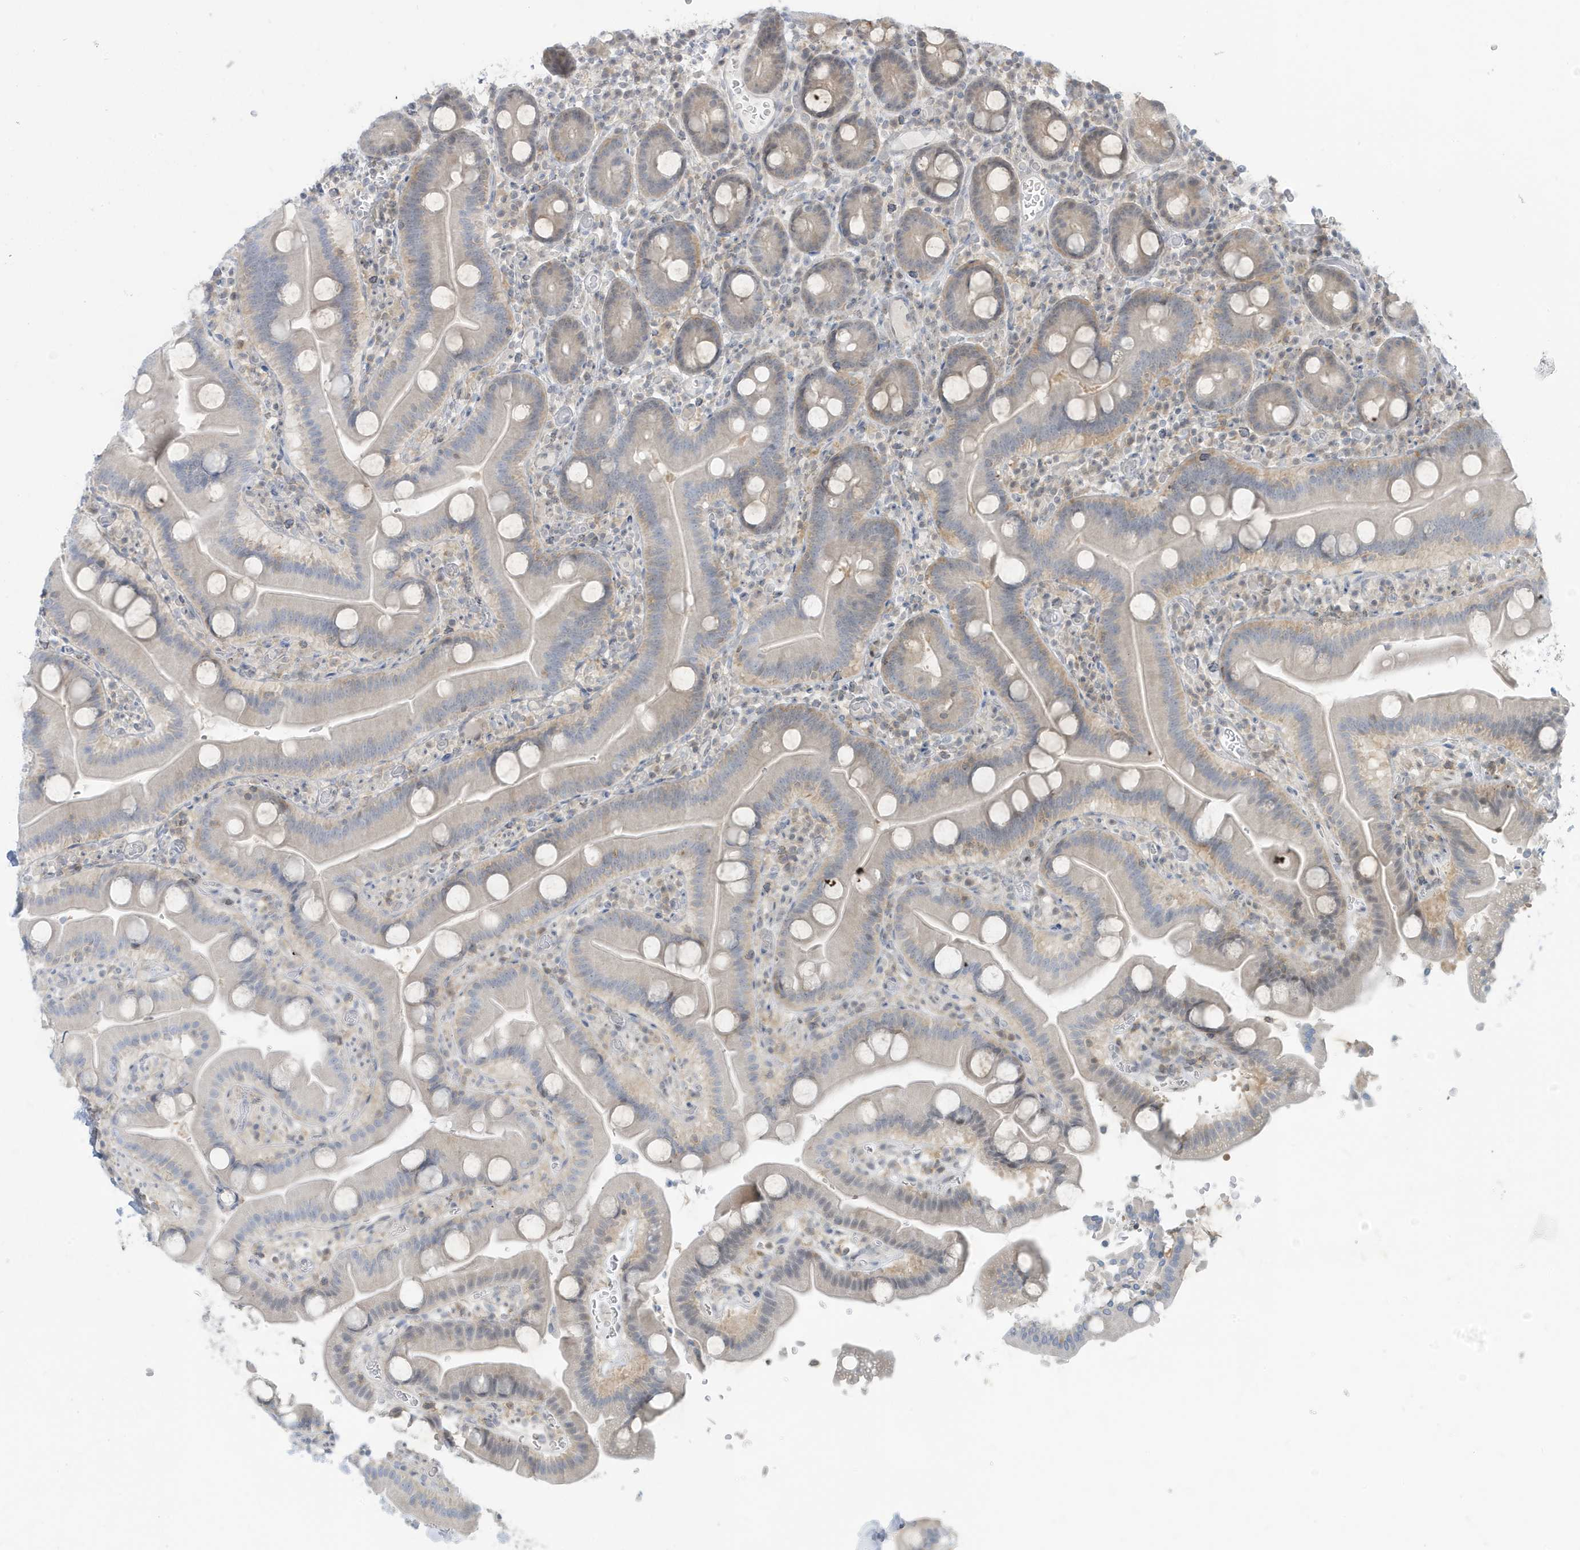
{"staining": {"intensity": "moderate", "quantity": "<25%", "location": "cytoplasmic/membranous"}, "tissue": "duodenum", "cell_type": "Glandular cells", "image_type": "normal", "snomed": [{"axis": "morphology", "description": "Normal tissue, NOS"}, {"axis": "topography", "description": "Duodenum"}], "caption": "Immunohistochemical staining of normal duodenum exhibits moderate cytoplasmic/membranous protein staining in about <25% of glandular cells. (DAB (3,3'-diaminobenzidine) IHC, brown staining for protein, blue staining for nuclei).", "gene": "OGA", "patient": {"sex": "male", "age": 55}}